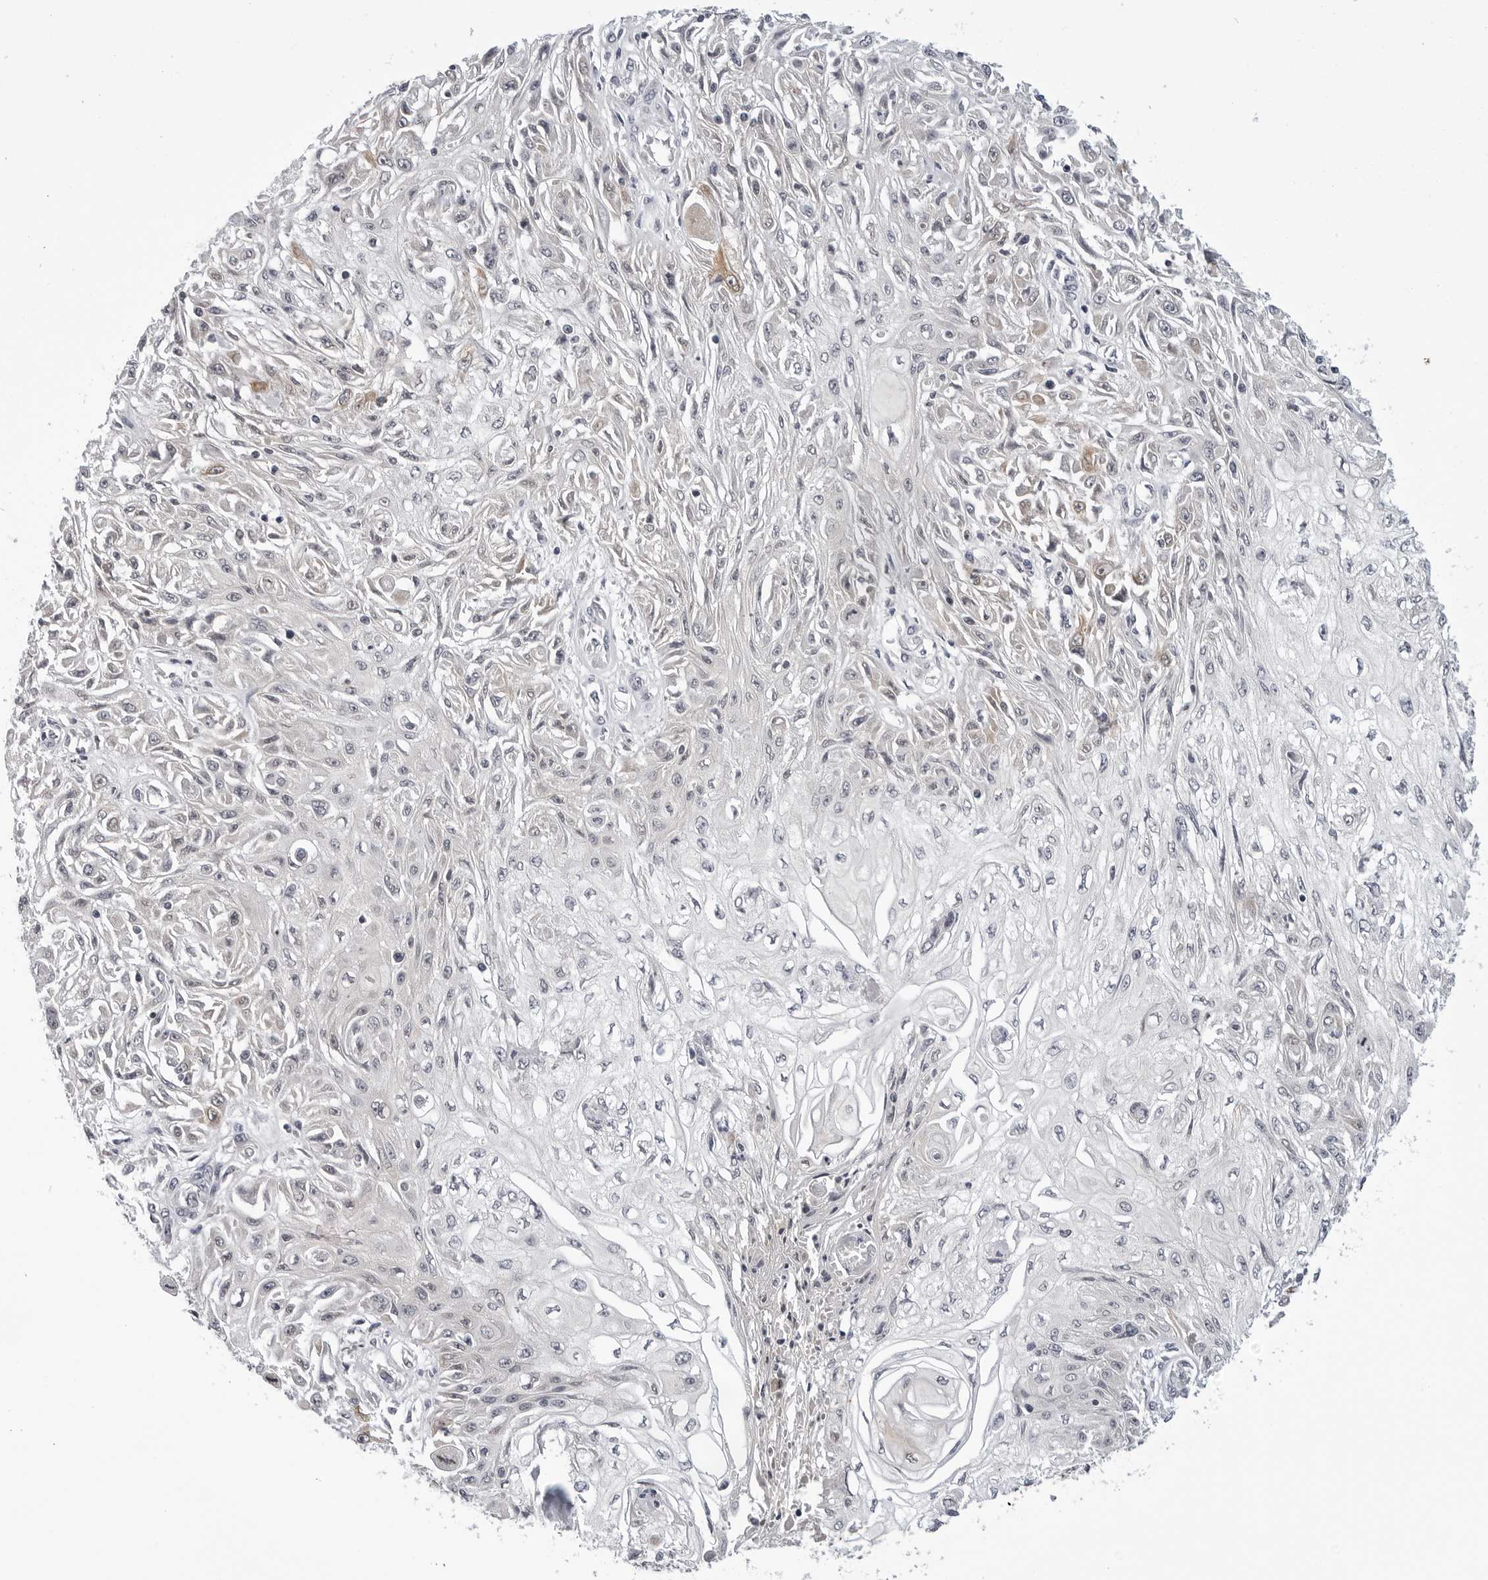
{"staining": {"intensity": "negative", "quantity": "none", "location": "none"}, "tissue": "skin cancer", "cell_type": "Tumor cells", "image_type": "cancer", "snomed": [{"axis": "morphology", "description": "Squamous cell carcinoma, NOS"}, {"axis": "morphology", "description": "Squamous cell carcinoma, metastatic, NOS"}, {"axis": "topography", "description": "Skin"}, {"axis": "topography", "description": "Lymph node"}], "caption": "Human skin squamous cell carcinoma stained for a protein using immunohistochemistry (IHC) shows no positivity in tumor cells.", "gene": "CDK20", "patient": {"sex": "male", "age": 75}}